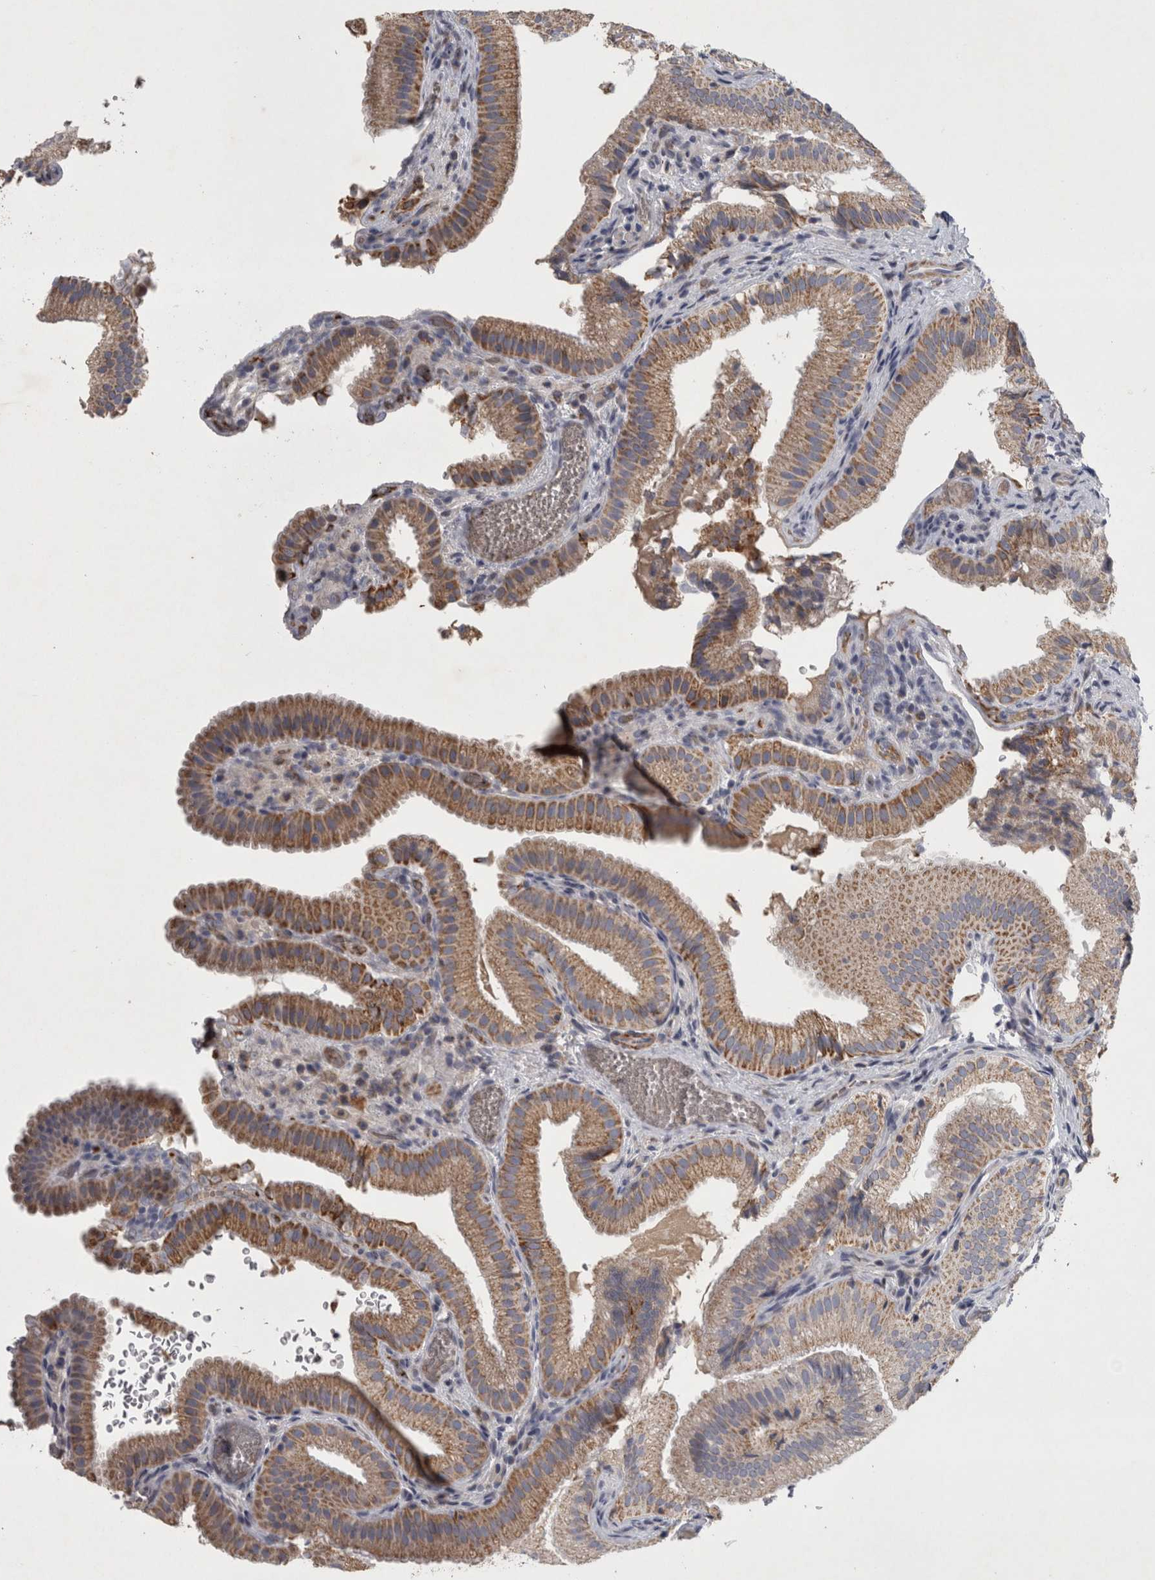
{"staining": {"intensity": "moderate", "quantity": ">75%", "location": "cytoplasmic/membranous"}, "tissue": "gallbladder", "cell_type": "Glandular cells", "image_type": "normal", "snomed": [{"axis": "morphology", "description": "Normal tissue, NOS"}, {"axis": "topography", "description": "Gallbladder"}], "caption": "Immunohistochemistry staining of unremarkable gallbladder, which reveals medium levels of moderate cytoplasmic/membranous staining in about >75% of glandular cells indicating moderate cytoplasmic/membranous protein expression. The staining was performed using DAB (3,3'-diaminobenzidine) (brown) for protein detection and nuclei were counterstained in hematoxylin (blue).", "gene": "DBT", "patient": {"sex": "female", "age": 30}}